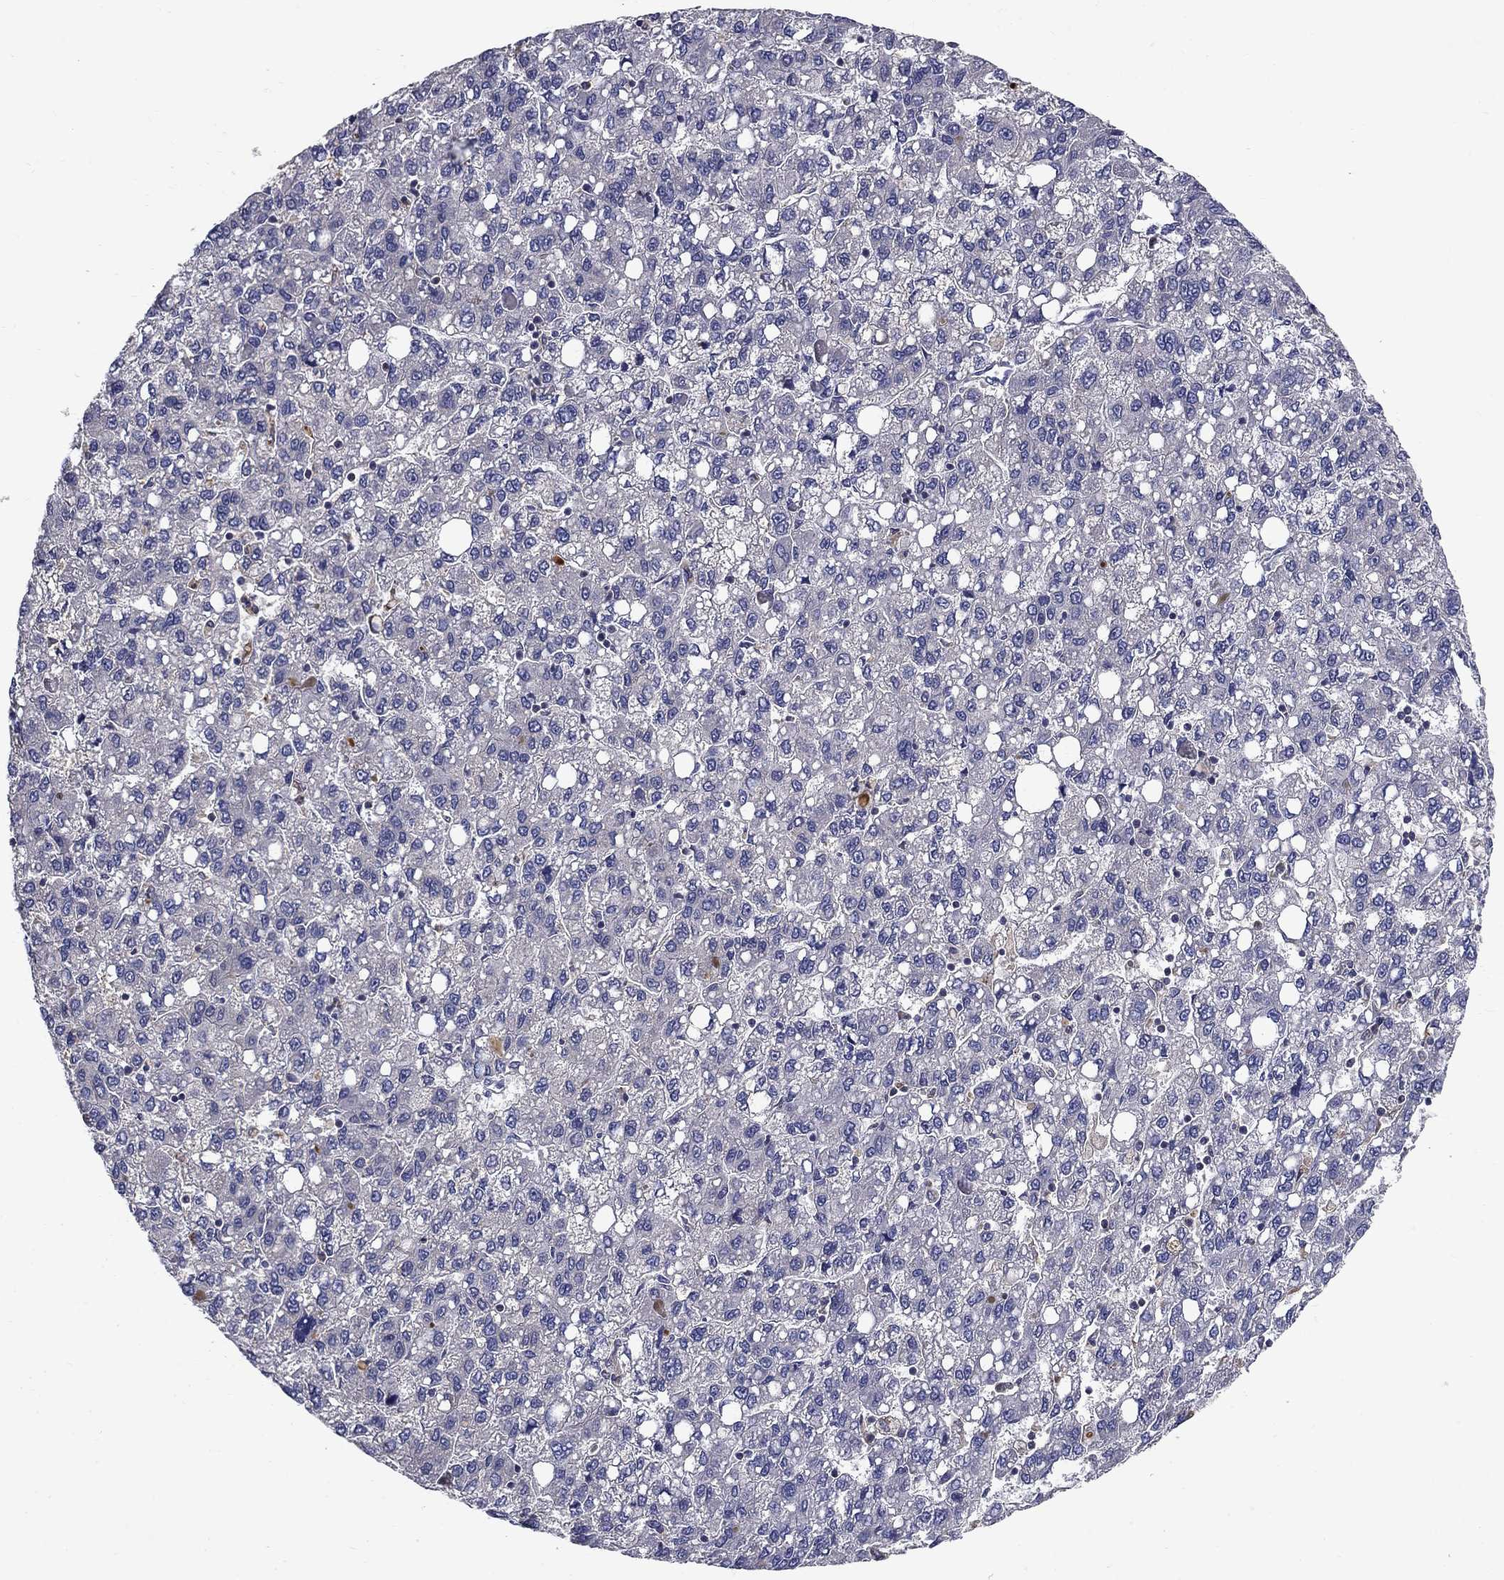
{"staining": {"intensity": "negative", "quantity": "none", "location": "none"}, "tissue": "liver cancer", "cell_type": "Tumor cells", "image_type": "cancer", "snomed": [{"axis": "morphology", "description": "Carcinoma, Hepatocellular, NOS"}, {"axis": "topography", "description": "Liver"}], "caption": "An immunohistochemistry (IHC) photomicrograph of liver cancer is shown. There is no staining in tumor cells of liver cancer. (Stains: DAB (3,3'-diaminobenzidine) IHC with hematoxylin counter stain, Microscopy: brightfield microscopy at high magnification).", "gene": "GLTP", "patient": {"sex": "female", "age": 82}}